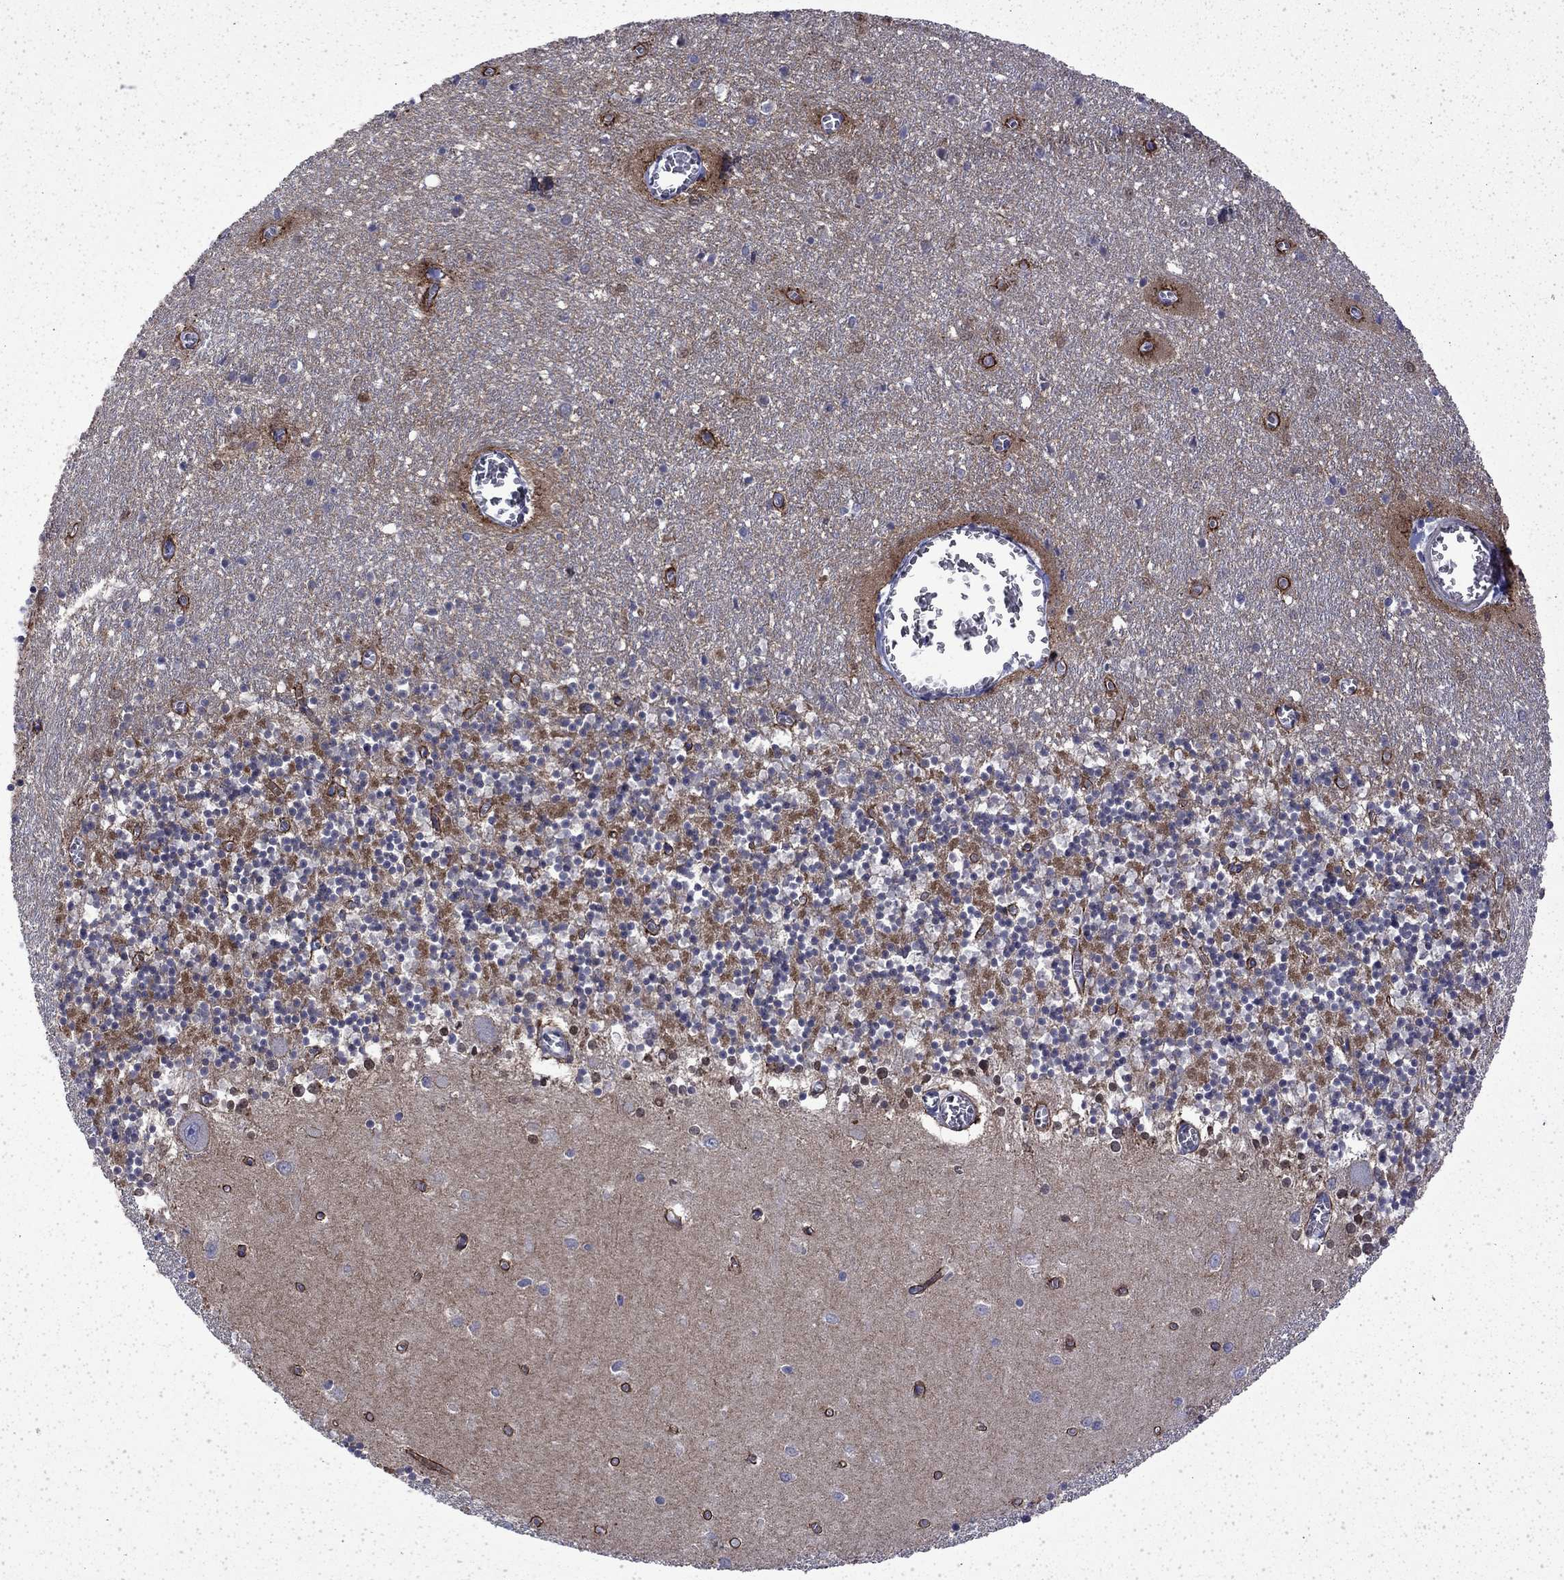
{"staining": {"intensity": "strong", "quantity": "<25%", "location": "cytoplasmic/membranous"}, "tissue": "cerebellum", "cell_type": "Cells in granular layer", "image_type": "normal", "snomed": [{"axis": "morphology", "description": "Normal tissue, NOS"}, {"axis": "topography", "description": "Cerebellum"}], "caption": "Approximately <25% of cells in granular layer in unremarkable human cerebellum exhibit strong cytoplasmic/membranous protein expression as visualized by brown immunohistochemical staining.", "gene": "DTNA", "patient": {"sex": "female", "age": 64}}